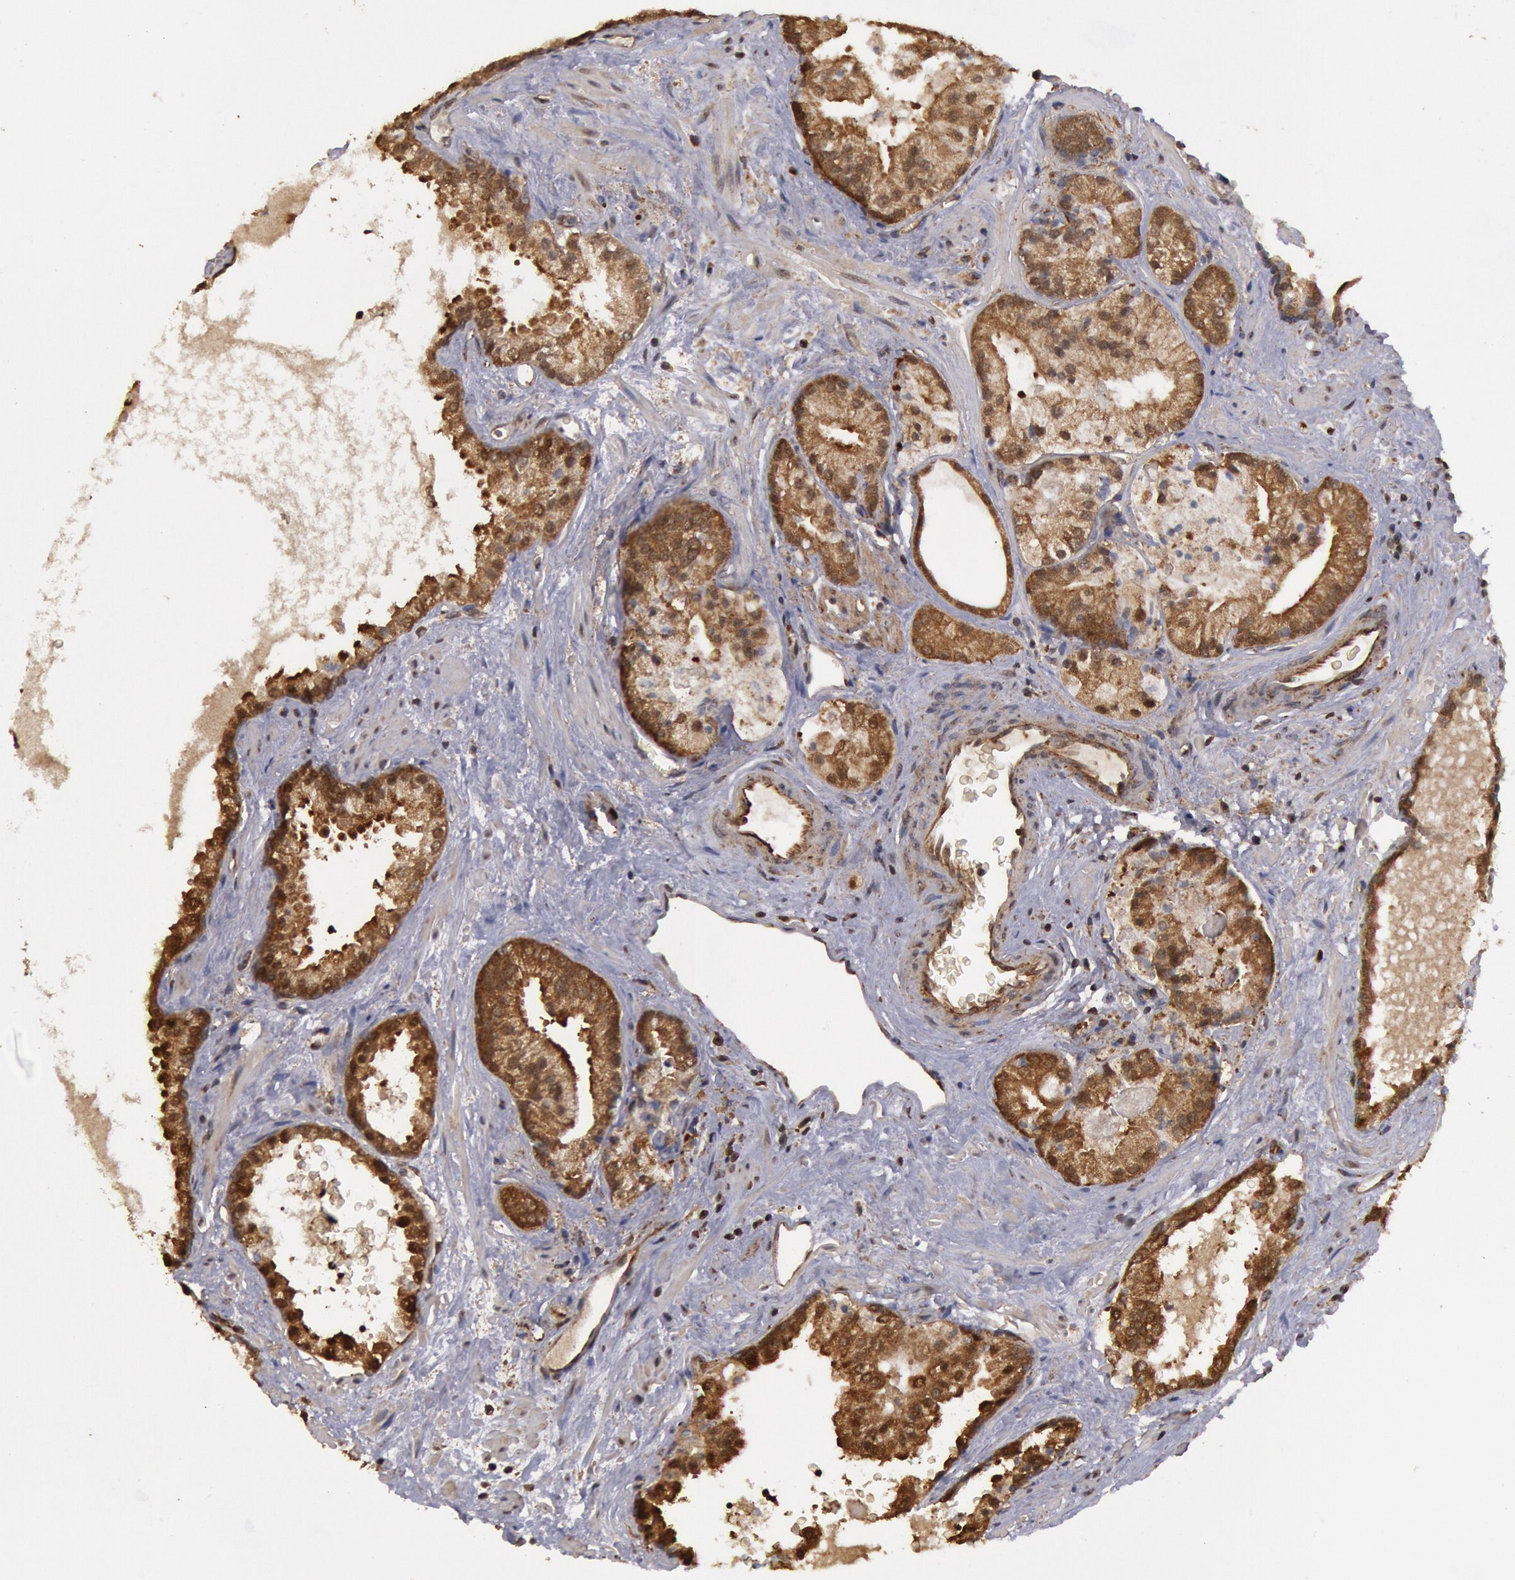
{"staining": {"intensity": "strong", "quantity": ">75%", "location": "cytoplasmic/membranous"}, "tissue": "prostate cancer", "cell_type": "Tumor cells", "image_type": "cancer", "snomed": [{"axis": "morphology", "description": "Adenocarcinoma, Medium grade"}, {"axis": "topography", "description": "Prostate"}], "caption": "The histopathology image displays immunohistochemical staining of medium-grade adenocarcinoma (prostate). There is strong cytoplasmic/membranous expression is seen in approximately >75% of tumor cells. (DAB IHC, brown staining for protein, blue staining for nuclei).", "gene": "USP14", "patient": {"sex": "male", "age": 70}}